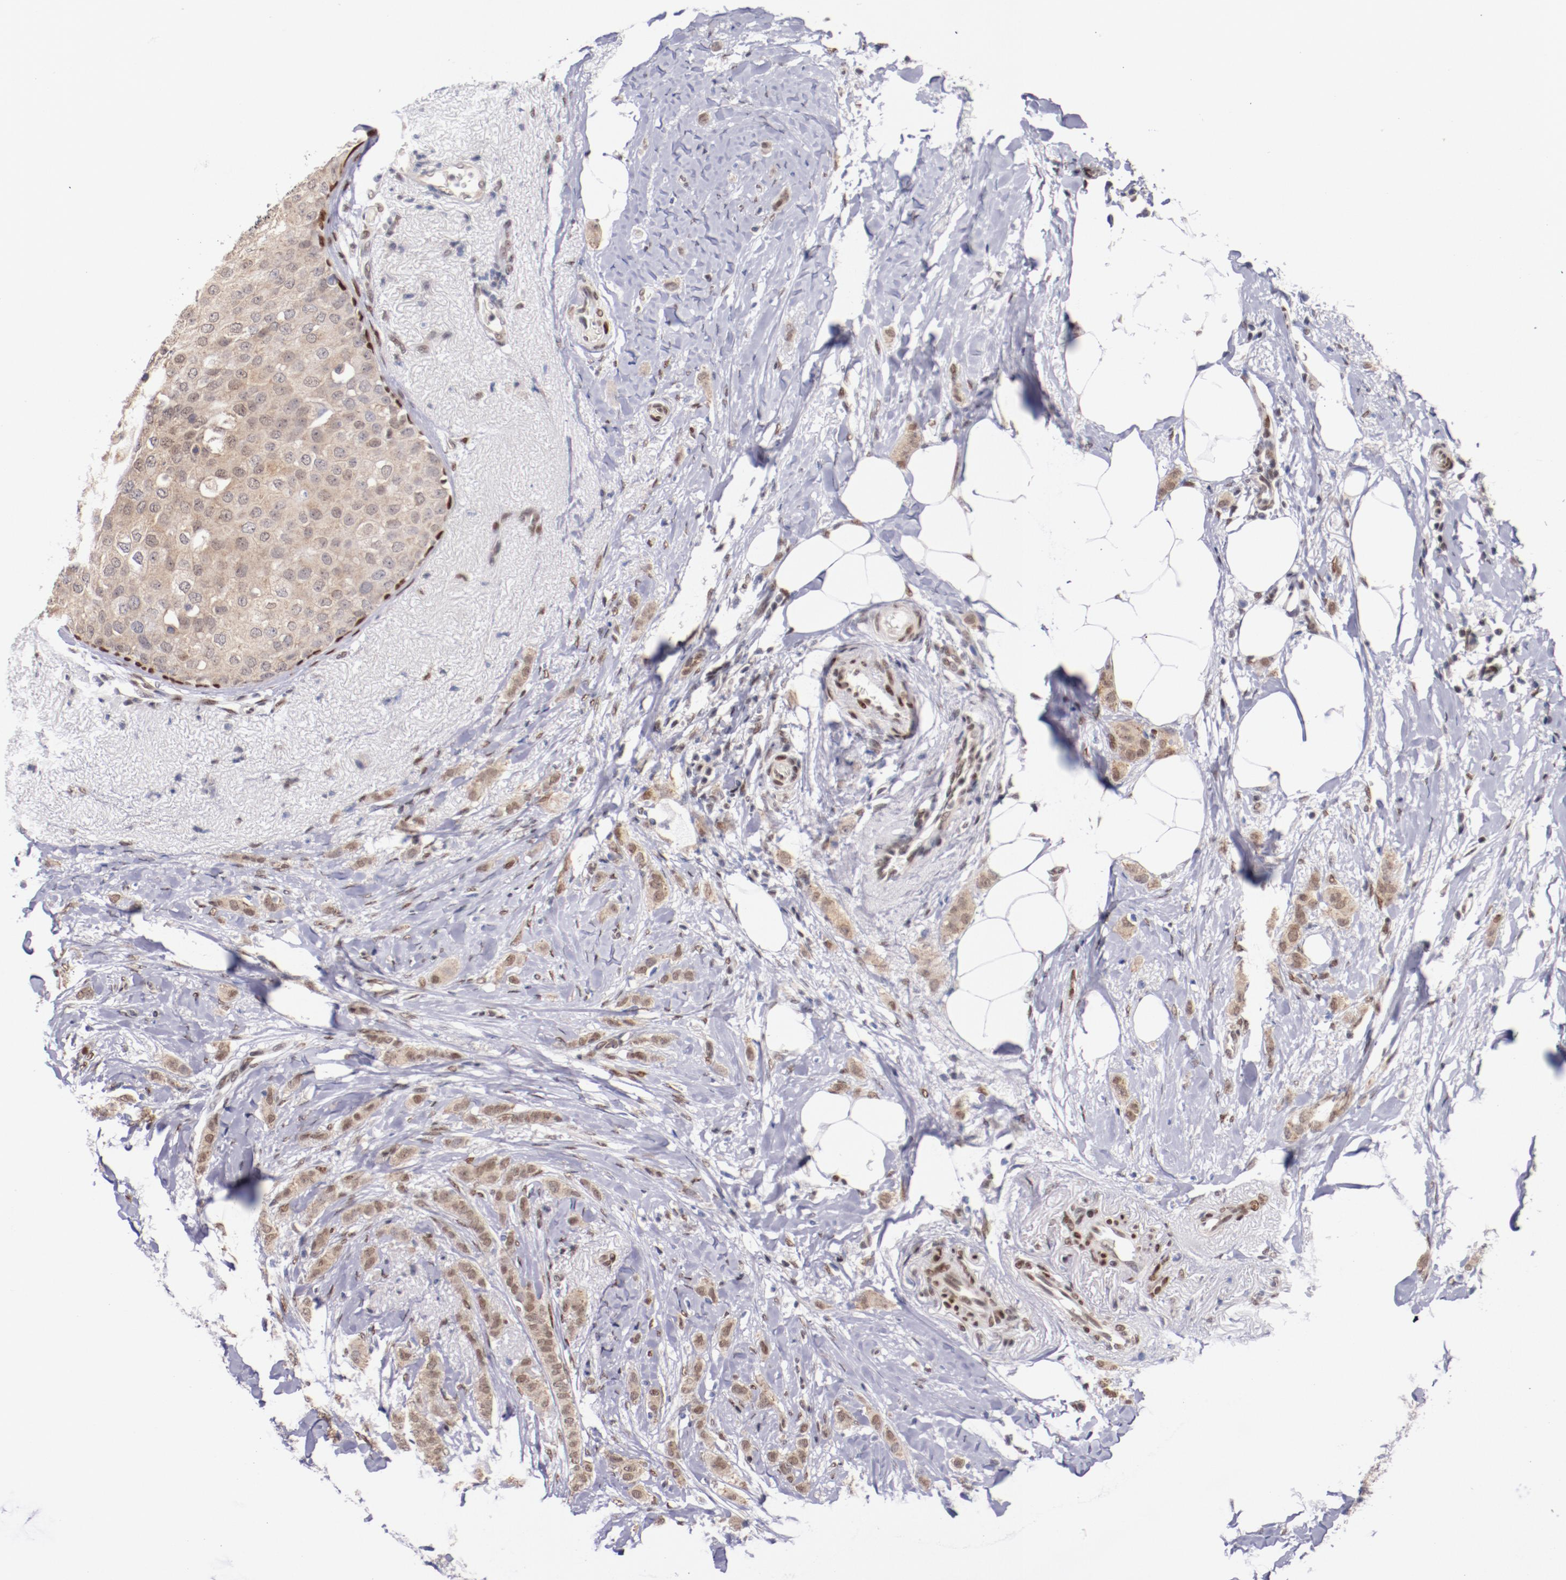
{"staining": {"intensity": "weak", "quantity": "25%-75%", "location": "cytoplasmic/membranous,nuclear"}, "tissue": "breast cancer", "cell_type": "Tumor cells", "image_type": "cancer", "snomed": [{"axis": "morphology", "description": "Lobular carcinoma"}, {"axis": "topography", "description": "Breast"}], "caption": "Protein expression analysis of breast lobular carcinoma displays weak cytoplasmic/membranous and nuclear staining in about 25%-75% of tumor cells.", "gene": "SRF", "patient": {"sex": "female", "age": 55}}